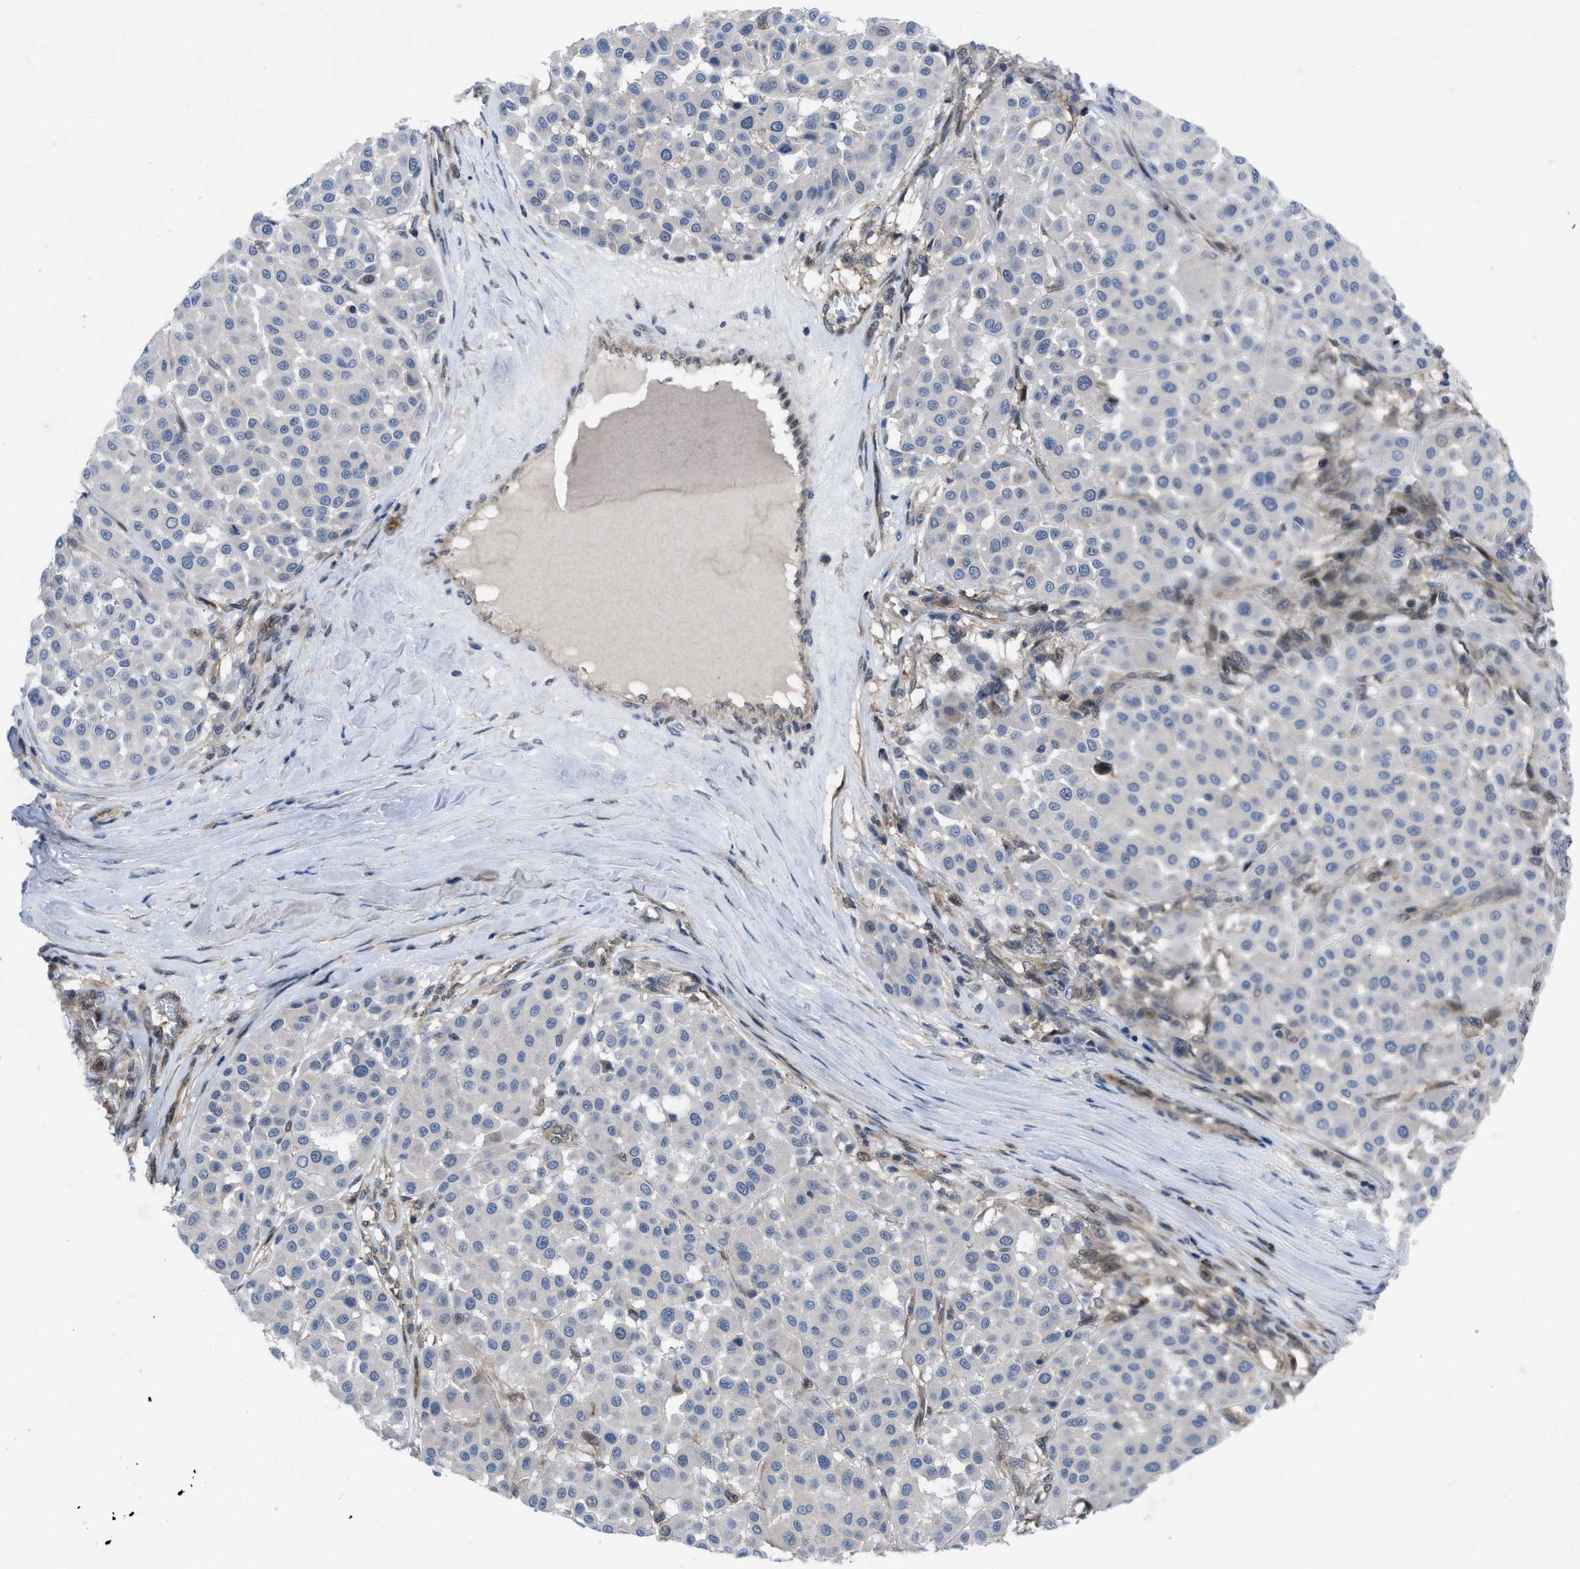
{"staining": {"intensity": "negative", "quantity": "none", "location": "none"}, "tissue": "melanoma", "cell_type": "Tumor cells", "image_type": "cancer", "snomed": [{"axis": "morphology", "description": "Malignant melanoma, Metastatic site"}, {"axis": "topography", "description": "Soft tissue"}], "caption": "Protein analysis of malignant melanoma (metastatic site) displays no significant expression in tumor cells.", "gene": "IL17RE", "patient": {"sex": "male", "age": 41}}